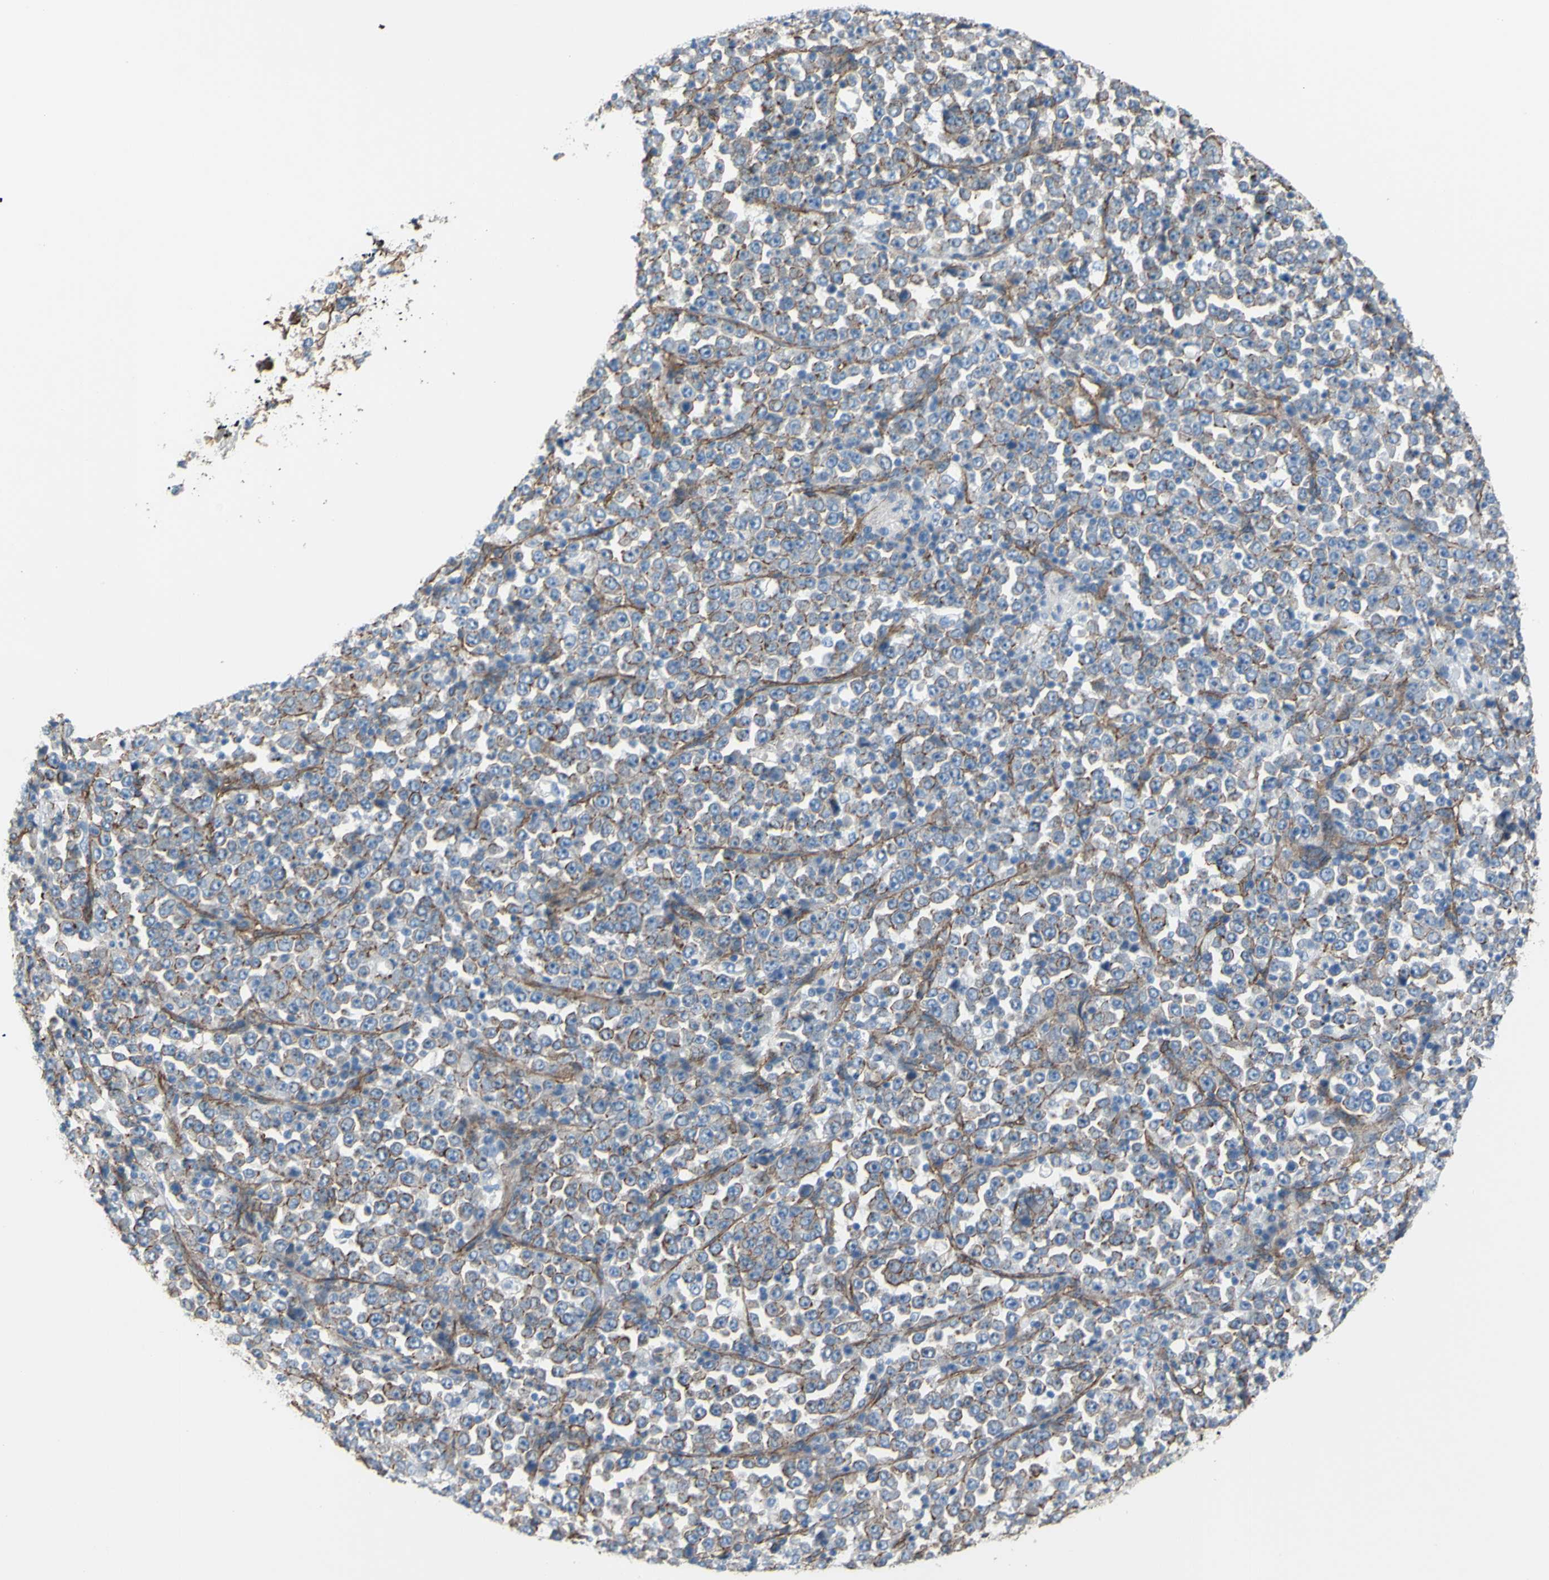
{"staining": {"intensity": "weak", "quantity": ">75%", "location": "cytoplasmic/membranous"}, "tissue": "stomach cancer", "cell_type": "Tumor cells", "image_type": "cancer", "snomed": [{"axis": "morphology", "description": "Normal tissue, NOS"}, {"axis": "morphology", "description": "Adenocarcinoma, NOS"}, {"axis": "topography", "description": "Stomach, upper"}, {"axis": "topography", "description": "Stomach"}], "caption": "A brown stain highlights weak cytoplasmic/membranous staining of a protein in stomach cancer tumor cells. Immunohistochemistry (ihc) stains the protein in brown and the nuclei are stained blue.", "gene": "TPBG", "patient": {"sex": "male", "age": 59}}